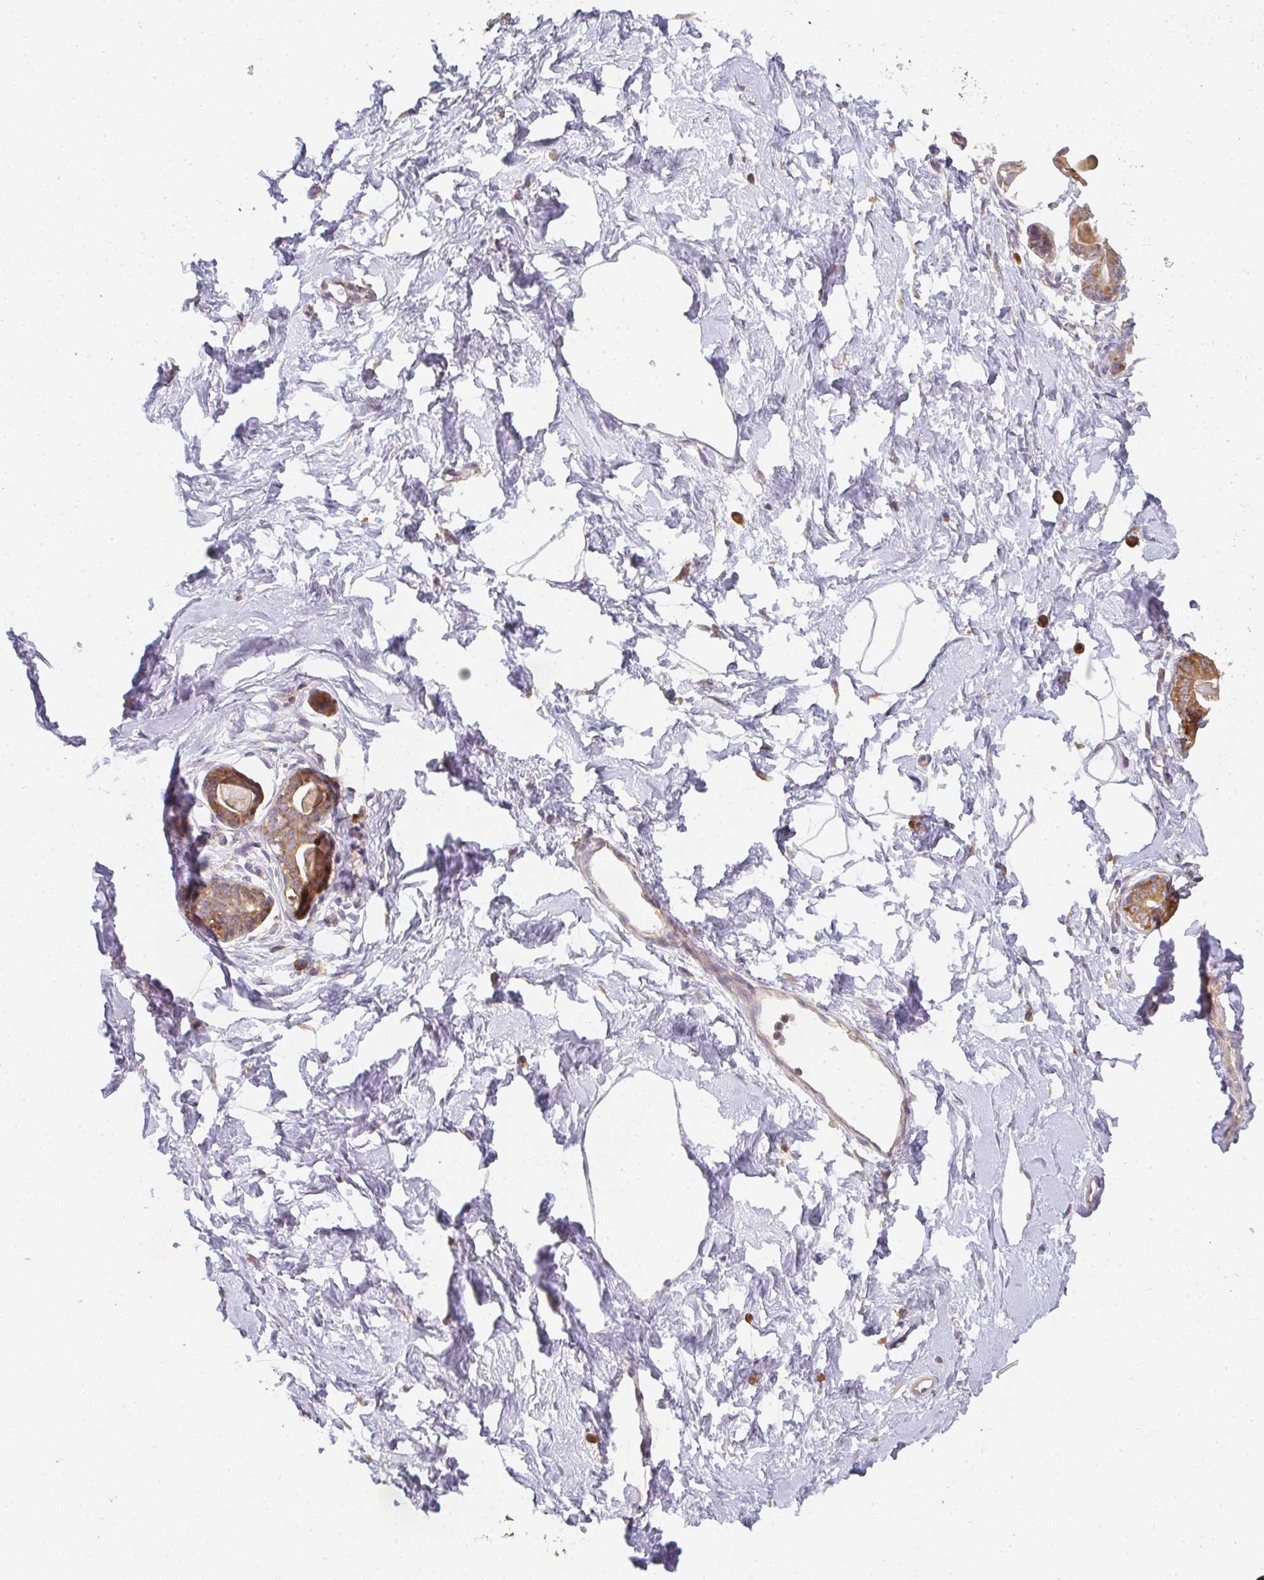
{"staining": {"intensity": "negative", "quantity": "none", "location": "none"}, "tissue": "breast", "cell_type": "Adipocytes", "image_type": "normal", "snomed": [{"axis": "morphology", "description": "Normal tissue, NOS"}, {"axis": "topography", "description": "Breast"}], "caption": "Protein analysis of benign breast displays no significant staining in adipocytes.", "gene": "SLC35B3", "patient": {"sex": "female", "age": 45}}